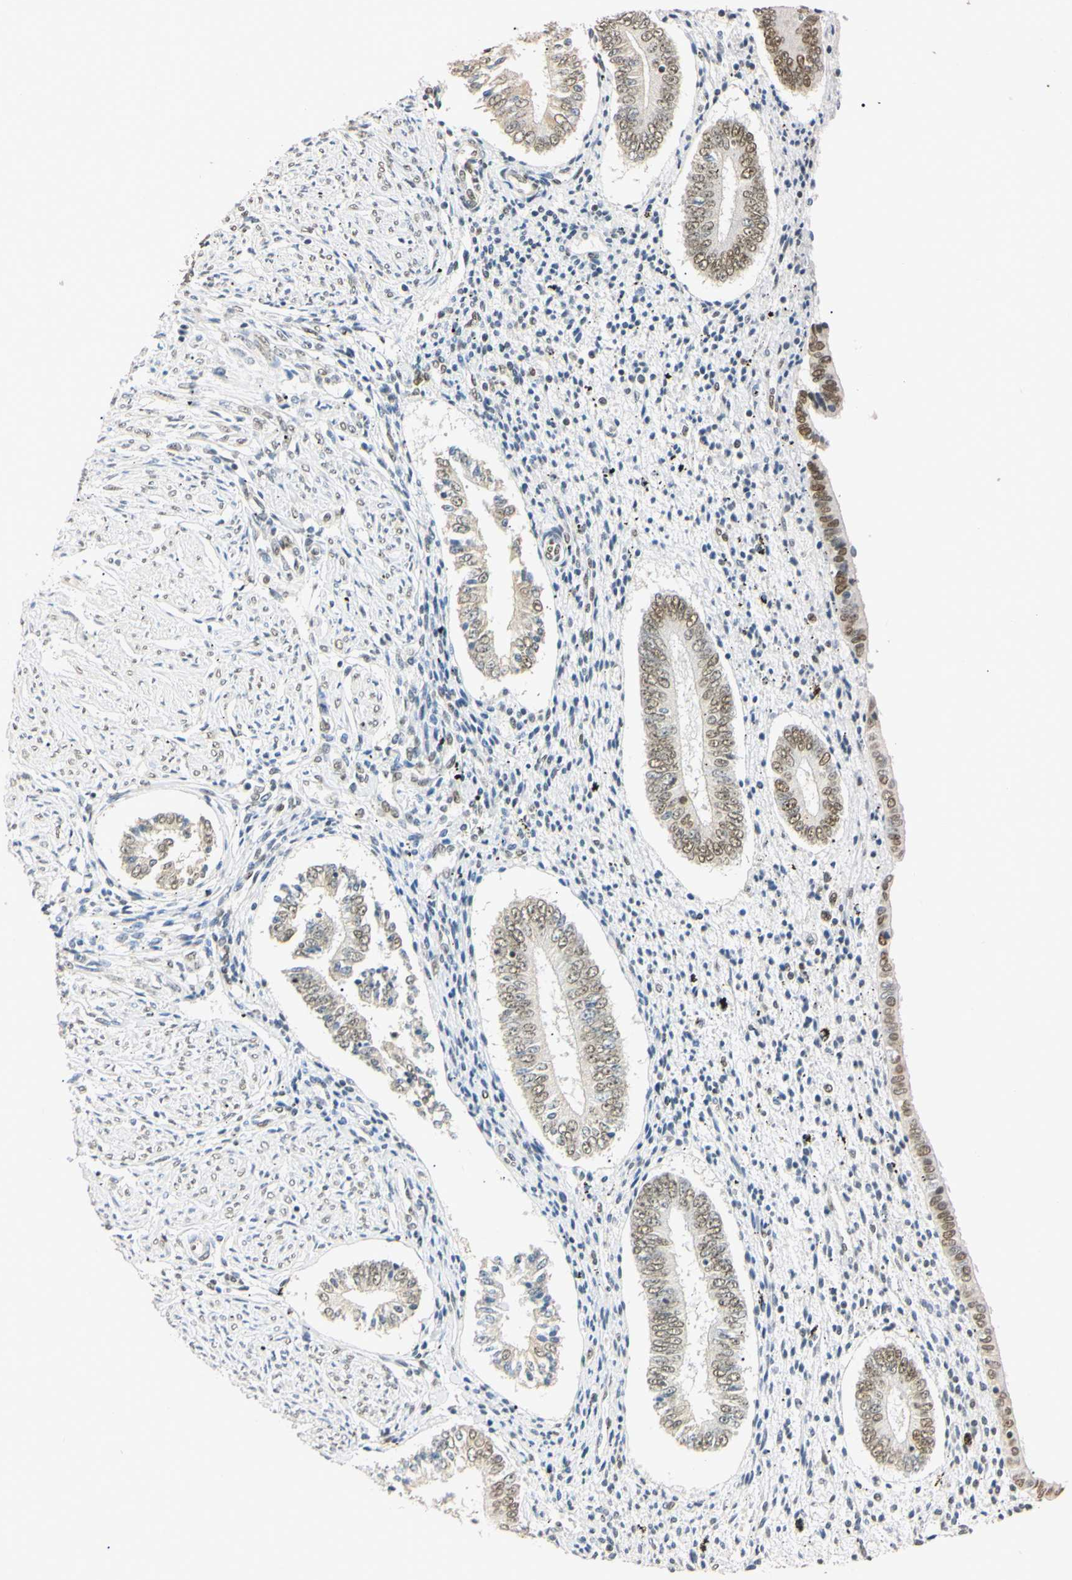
{"staining": {"intensity": "moderate", "quantity": "<25%", "location": "nuclear"}, "tissue": "endometrium", "cell_type": "Cells in endometrial stroma", "image_type": "normal", "snomed": [{"axis": "morphology", "description": "Normal tissue, NOS"}, {"axis": "topography", "description": "Endometrium"}], "caption": "IHC staining of unremarkable endometrium, which exhibits low levels of moderate nuclear staining in approximately <25% of cells in endometrial stroma indicating moderate nuclear protein expression. The staining was performed using DAB (3,3'-diaminobenzidine) (brown) for protein detection and nuclei were counterstained in hematoxylin (blue).", "gene": "SMARCA5", "patient": {"sex": "female", "age": 42}}